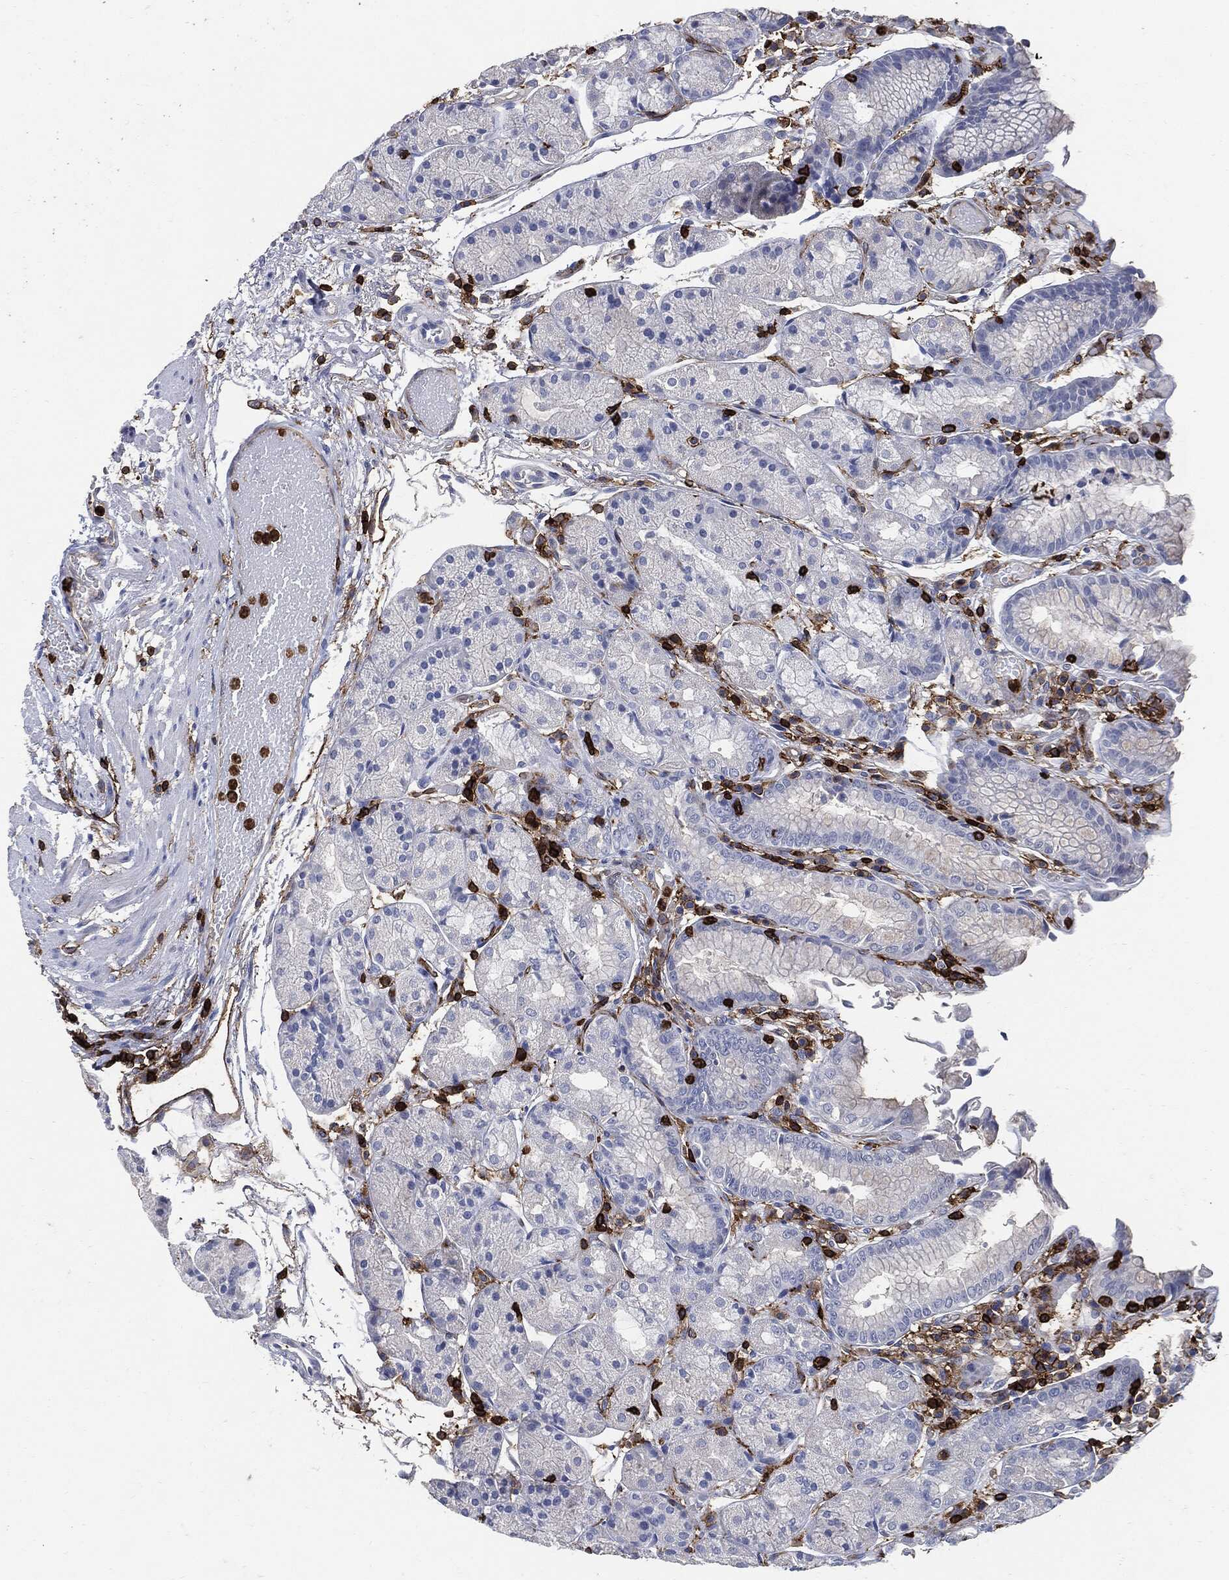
{"staining": {"intensity": "negative", "quantity": "none", "location": "none"}, "tissue": "stomach", "cell_type": "Glandular cells", "image_type": "normal", "snomed": [{"axis": "morphology", "description": "Normal tissue, NOS"}, {"axis": "topography", "description": "Stomach, upper"}], "caption": "Immunohistochemical staining of benign human stomach shows no significant staining in glandular cells.", "gene": "PTPRC", "patient": {"sex": "male", "age": 72}}